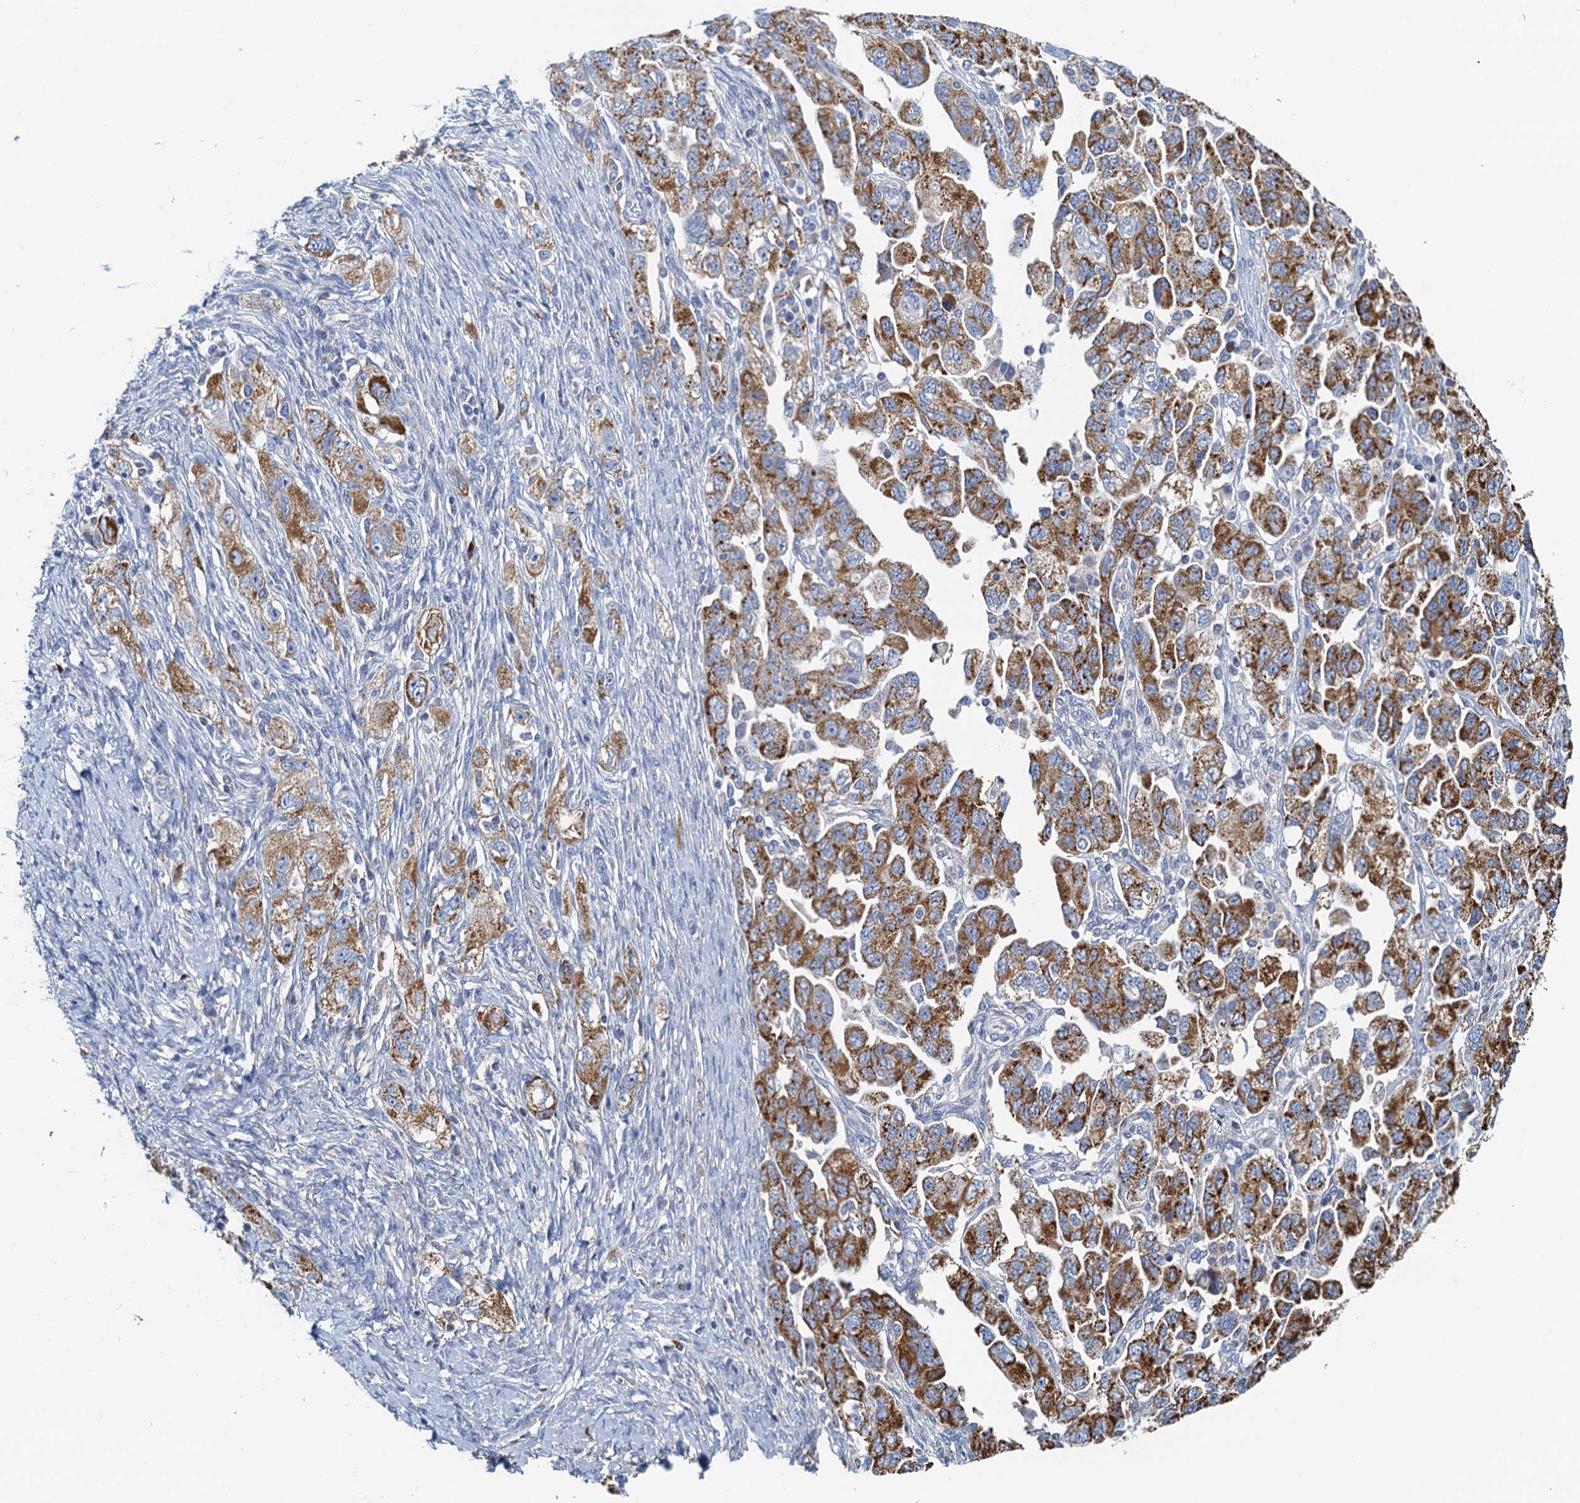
{"staining": {"intensity": "moderate", "quantity": ">75%", "location": "cytoplasmic/membranous"}, "tissue": "ovarian cancer", "cell_type": "Tumor cells", "image_type": "cancer", "snomed": [{"axis": "morphology", "description": "Carcinoma, NOS"}, {"axis": "morphology", "description": "Cystadenocarcinoma, serous, NOS"}, {"axis": "topography", "description": "Ovary"}], "caption": "An IHC micrograph of neoplastic tissue is shown. Protein staining in brown labels moderate cytoplasmic/membranous positivity in ovarian carcinoma within tumor cells. (brown staining indicates protein expression, while blue staining denotes nuclei).", "gene": "POC1A", "patient": {"sex": "female", "age": 69}}